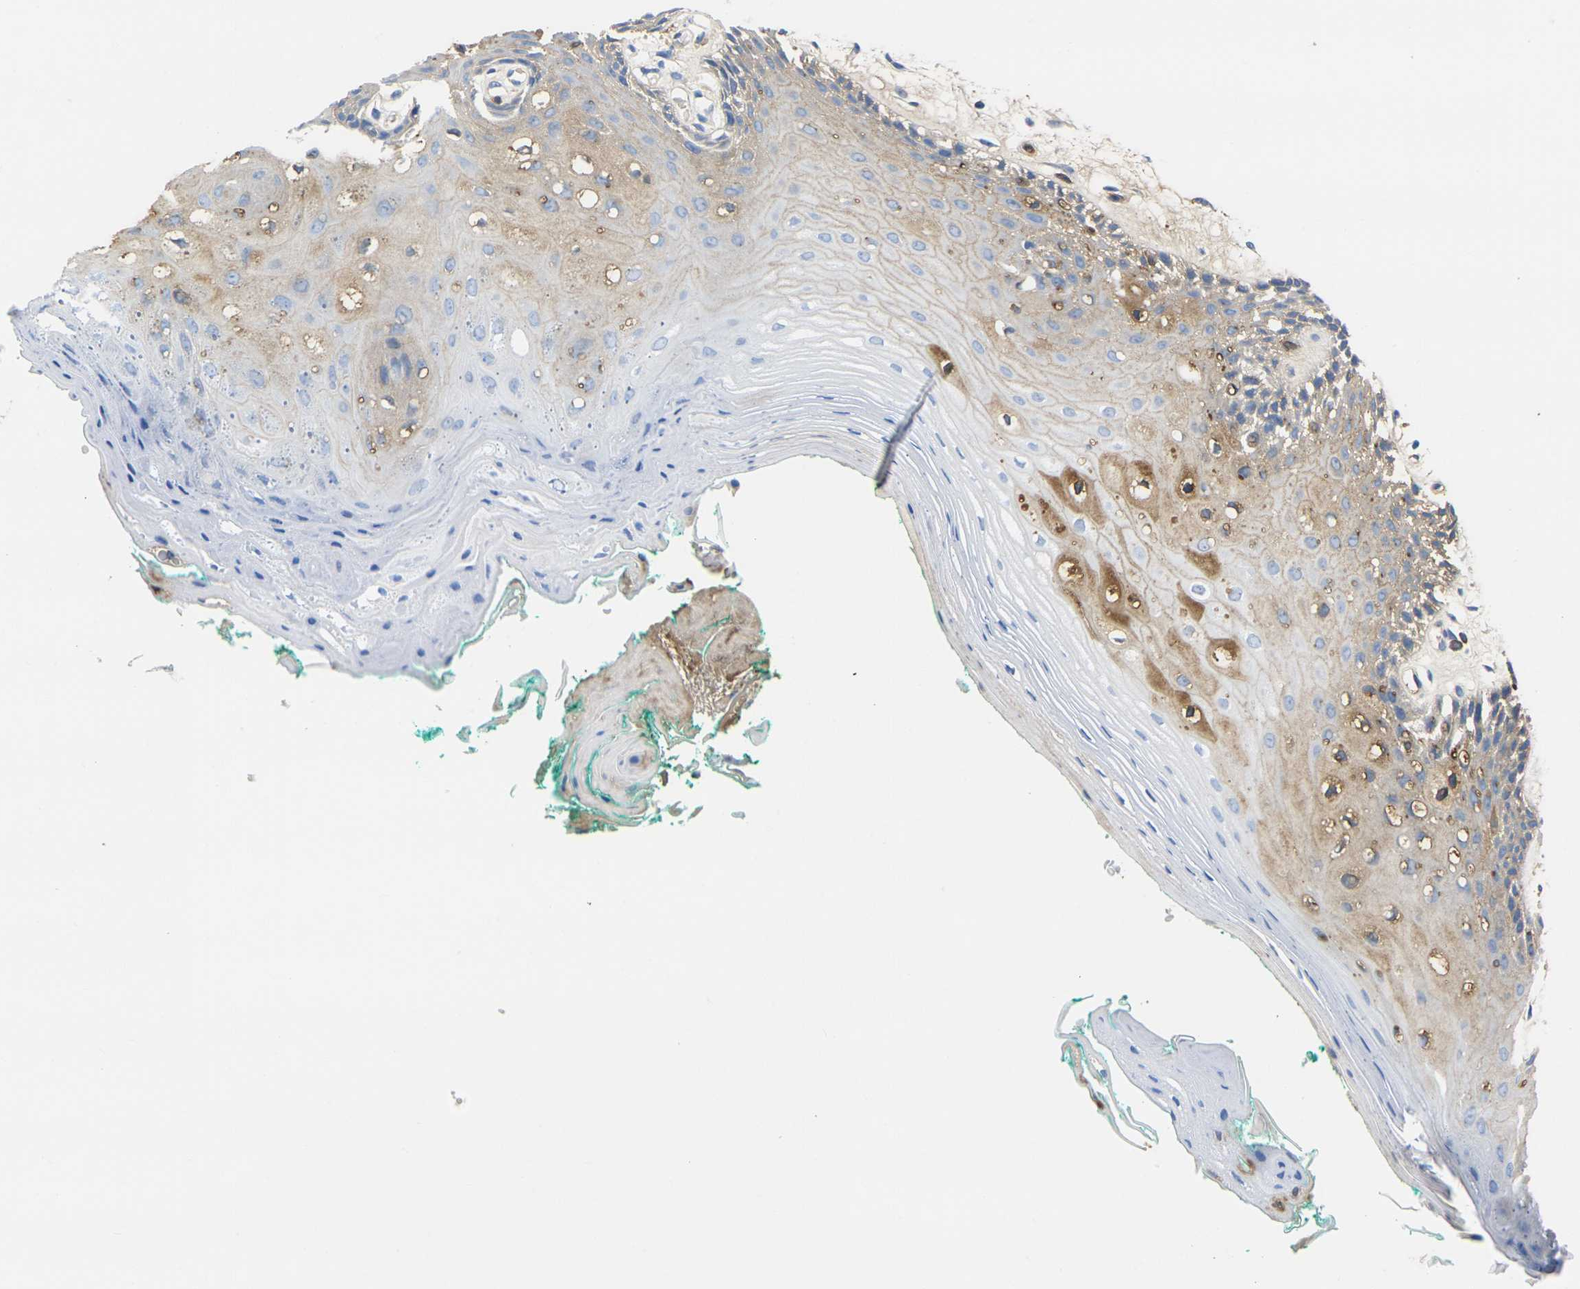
{"staining": {"intensity": "moderate", "quantity": "<25%", "location": "cytoplasmic/membranous"}, "tissue": "oral mucosa", "cell_type": "Squamous epithelial cells", "image_type": "normal", "snomed": [{"axis": "morphology", "description": "Normal tissue, NOS"}, {"axis": "topography", "description": "Skeletal muscle"}, {"axis": "topography", "description": "Oral tissue"}, {"axis": "topography", "description": "Peripheral nerve tissue"}], "caption": "Squamous epithelial cells show low levels of moderate cytoplasmic/membranous expression in about <25% of cells in unremarkable human oral mucosa. (DAB (3,3'-diaminobenzidine) = brown stain, brightfield microscopy at high magnification).", "gene": "GREM2", "patient": {"sex": "female", "age": 84}}